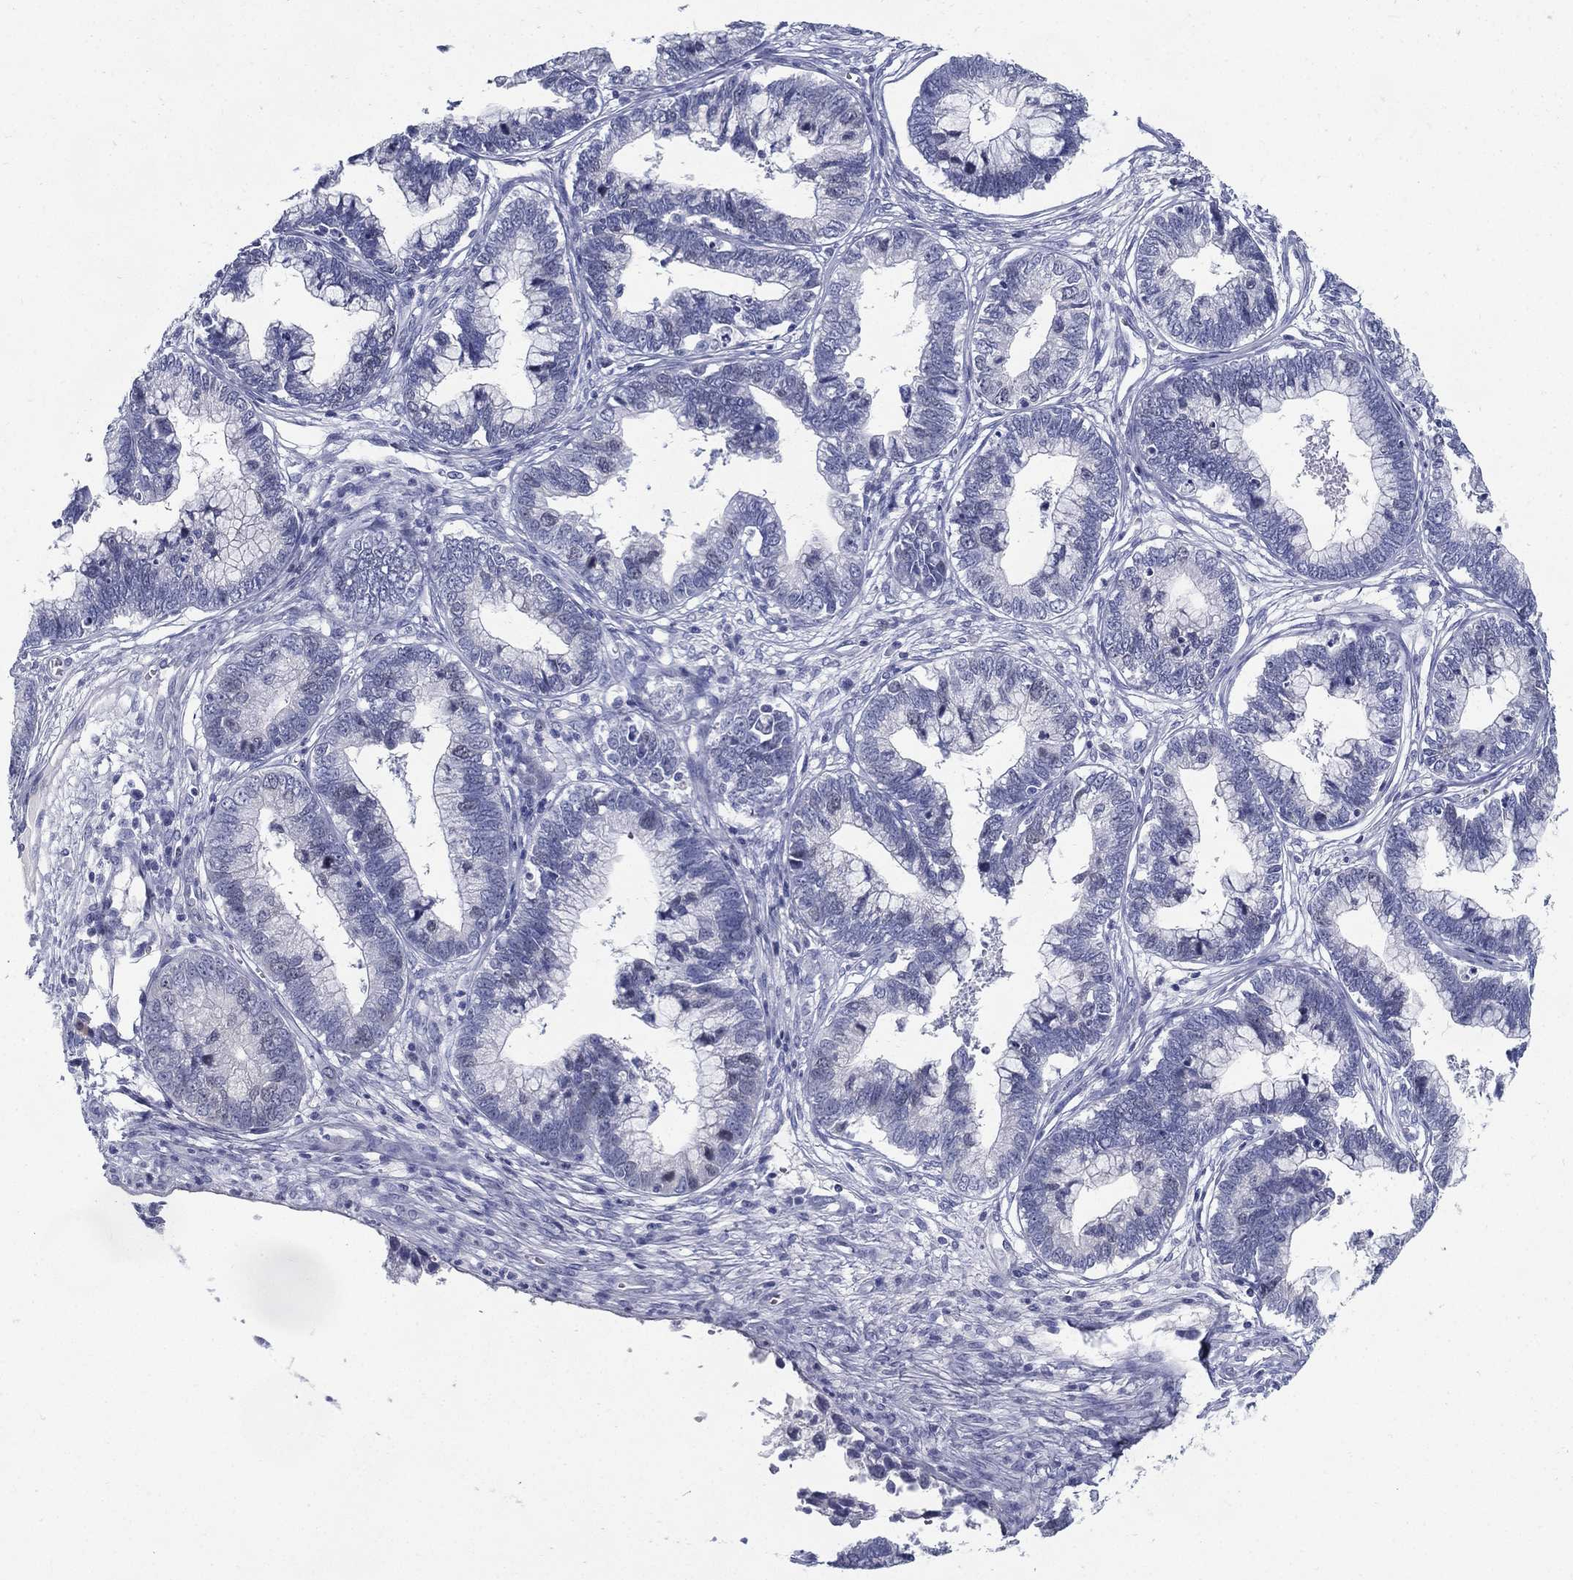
{"staining": {"intensity": "negative", "quantity": "none", "location": "none"}, "tissue": "cervical cancer", "cell_type": "Tumor cells", "image_type": "cancer", "snomed": [{"axis": "morphology", "description": "Adenocarcinoma, NOS"}, {"axis": "topography", "description": "Cervix"}], "caption": "High power microscopy histopathology image of an immunohistochemistry micrograph of cervical cancer (adenocarcinoma), revealing no significant positivity in tumor cells.", "gene": "KIF2C", "patient": {"sex": "female", "age": 44}}